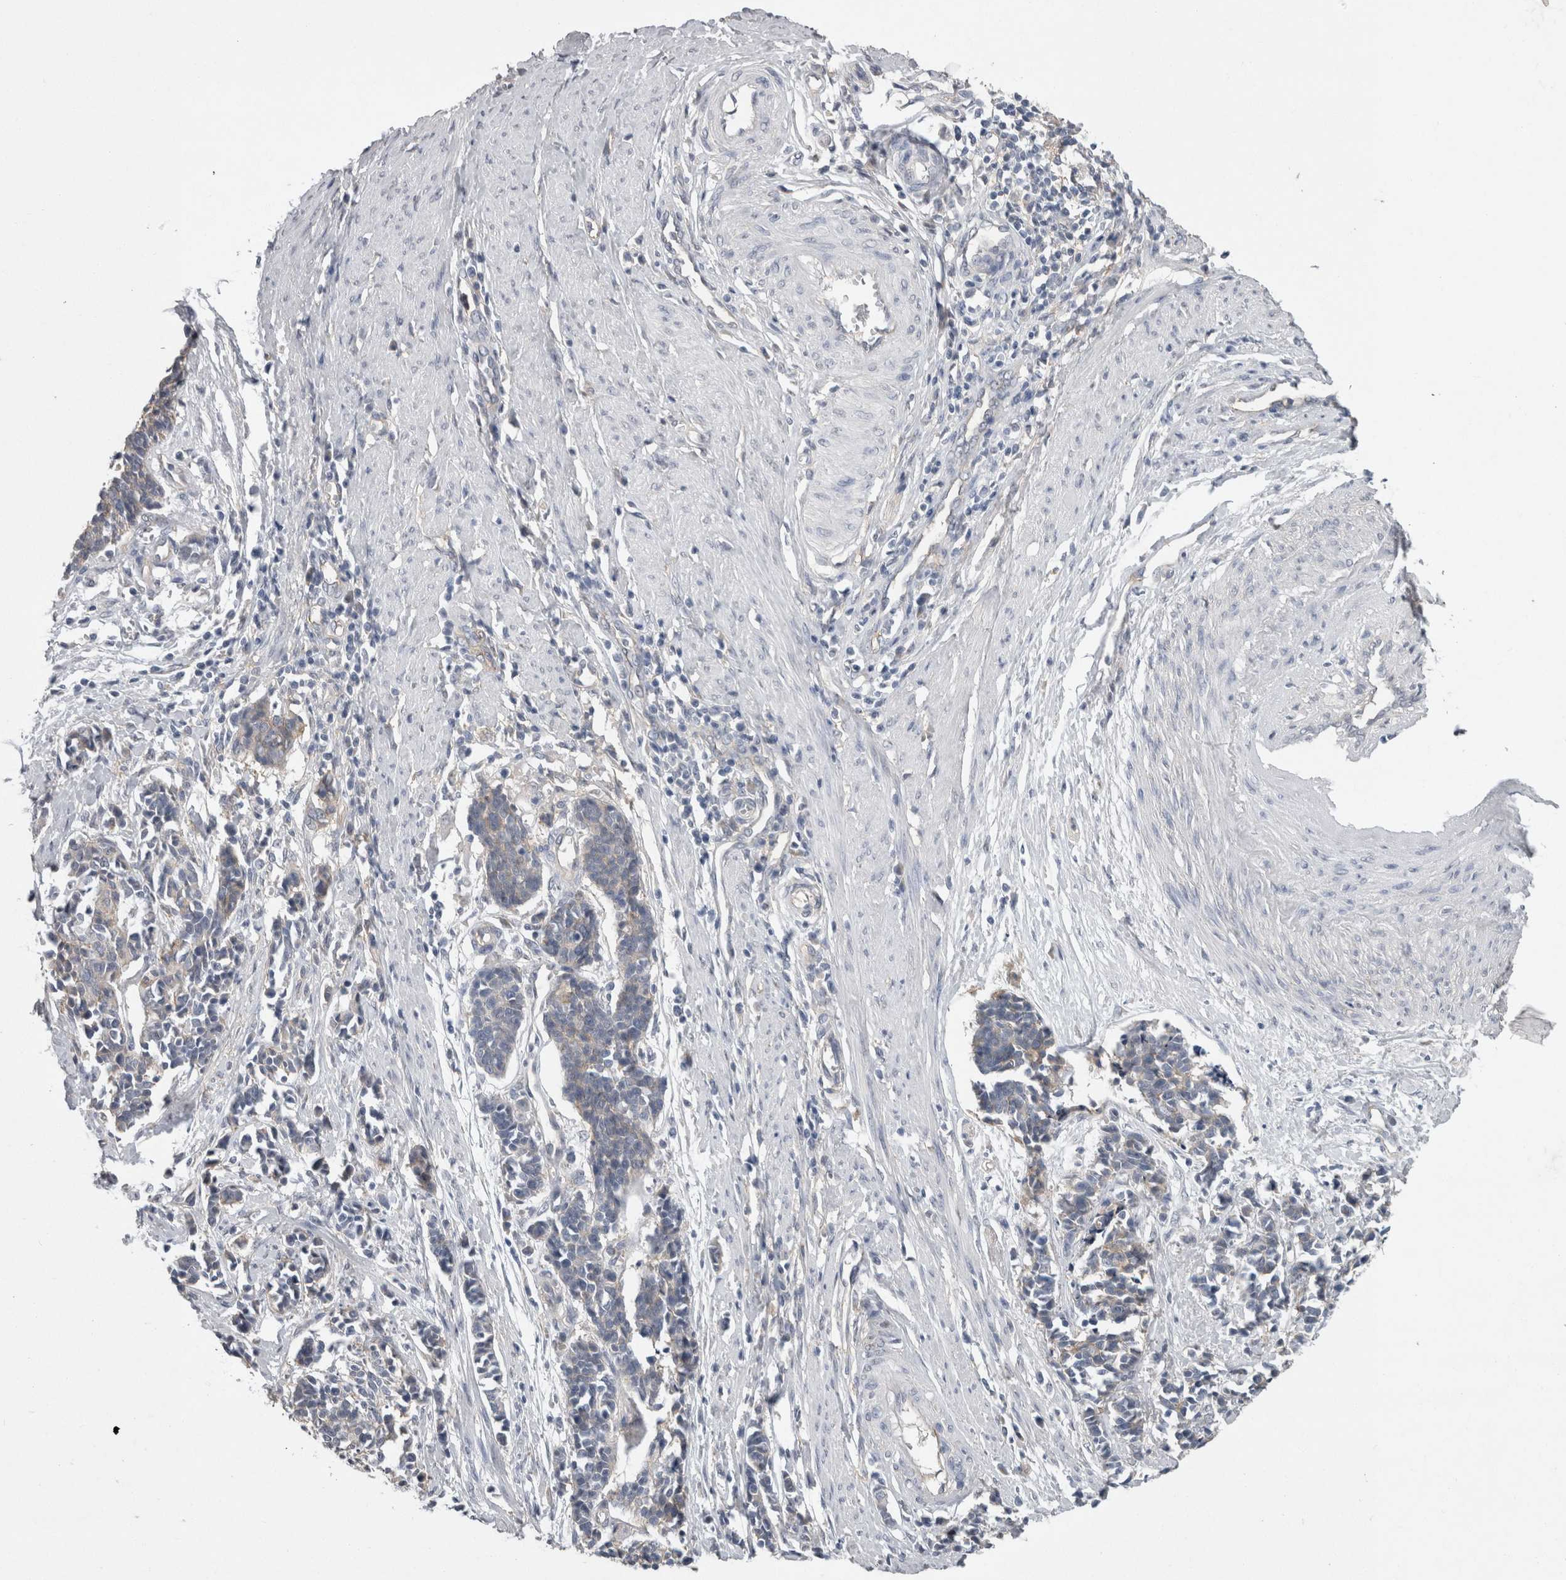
{"staining": {"intensity": "weak", "quantity": "<25%", "location": "cytoplasmic/membranous"}, "tissue": "cervical cancer", "cell_type": "Tumor cells", "image_type": "cancer", "snomed": [{"axis": "morphology", "description": "Normal tissue, NOS"}, {"axis": "morphology", "description": "Squamous cell carcinoma, NOS"}, {"axis": "topography", "description": "Cervix"}], "caption": "This micrograph is of cervical cancer stained with IHC to label a protein in brown with the nuclei are counter-stained blue. There is no staining in tumor cells. The staining is performed using DAB brown chromogen with nuclei counter-stained in using hematoxylin.", "gene": "NECTIN2", "patient": {"sex": "female", "age": 35}}